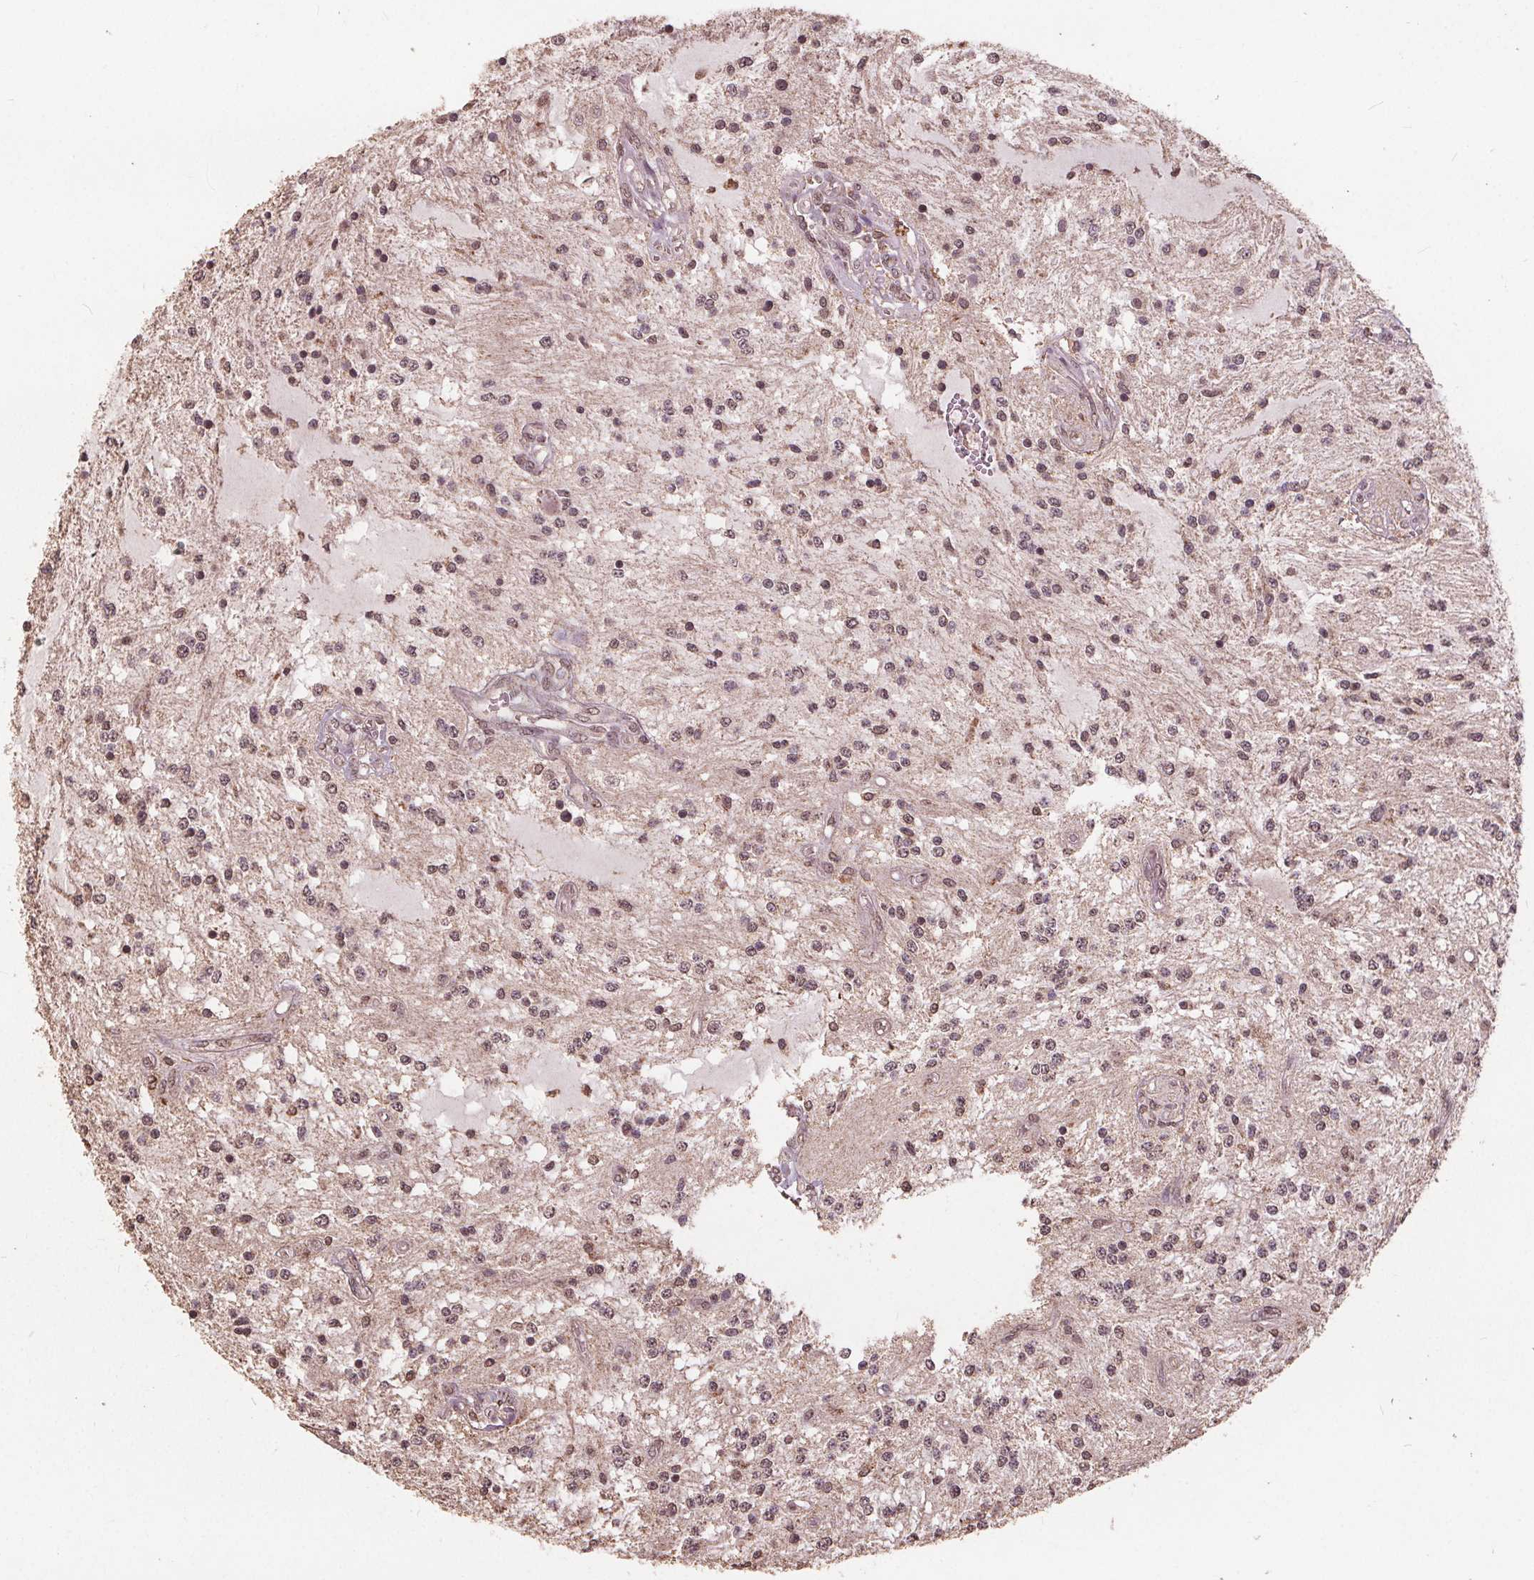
{"staining": {"intensity": "weak", "quantity": ">75%", "location": "nuclear"}, "tissue": "glioma", "cell_type": "Tumor cells", "image_type": "cancer", "snomed": [{"axis": "morphology", "description": "Glioma, malignant, Low grade"}, {"axis": "topography", "description": "Cerebellum"}], "caption": "The histopathology image exhibits a brown stain indicating the presence of a protein in the nuclear of tumor cells in glioma.", "gene": "DSG3", "patient": {"sex": "female", "age": 14}}